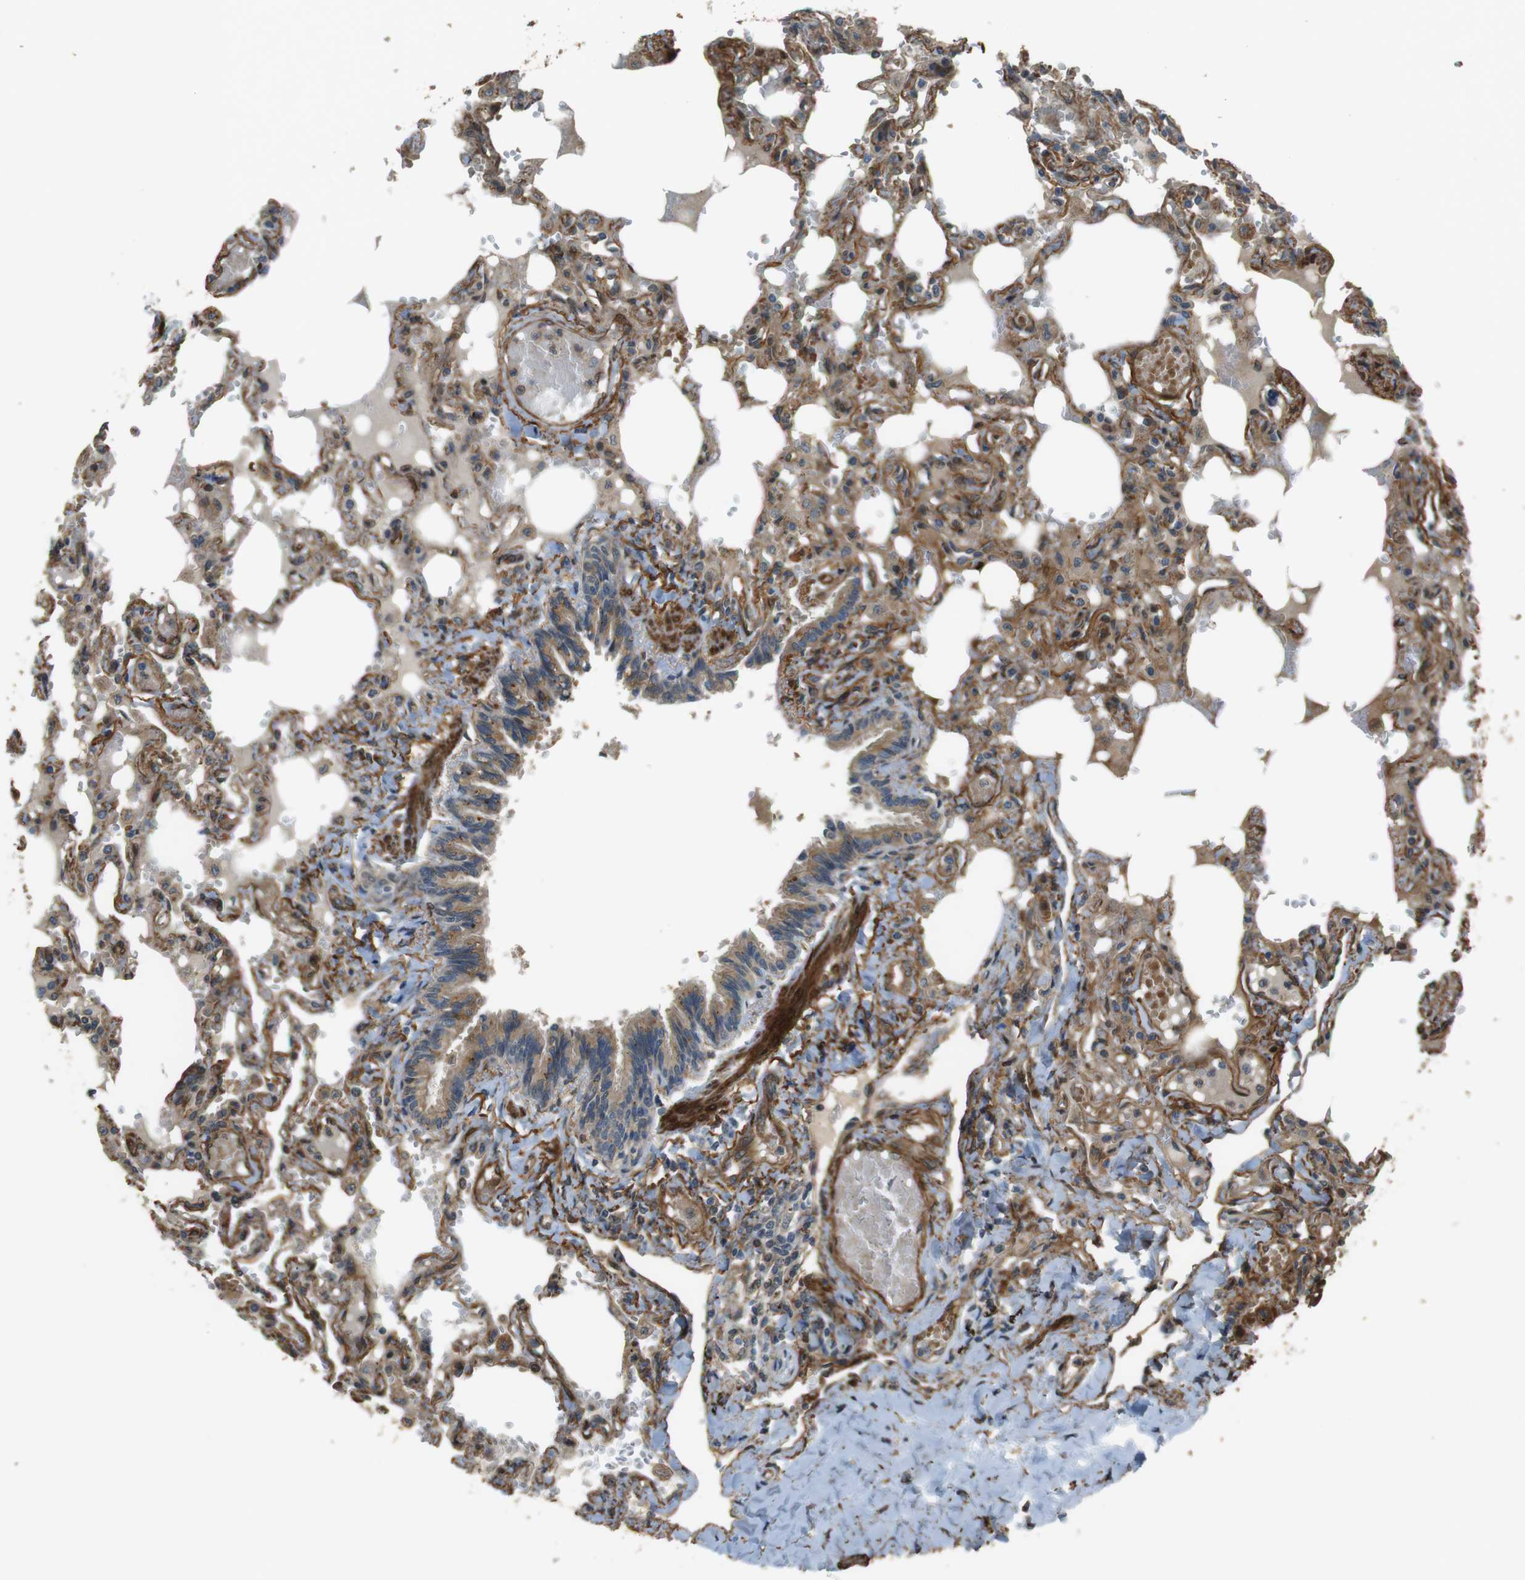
{"staining": {"intensity": "moderate", "quantity": ">75%", "location": "cytoplasmic/membranous"}, "tissue": "lung", "cell_type": "Alveolar cells", "image_type": "normal", "snomed": [{"axis": "morphology", "description": "Normal tissue, NOS"}, {"axis": "topography", "description": "Lung"}], "caption": "An IHC image of normal tissue is shown. Protein staining in brown highlights moderate cytoplasmic/membranous positivity in lung within alveolar cells.", "gene": "MSRB3", "patient": {"sex": "male", "age": 21}}